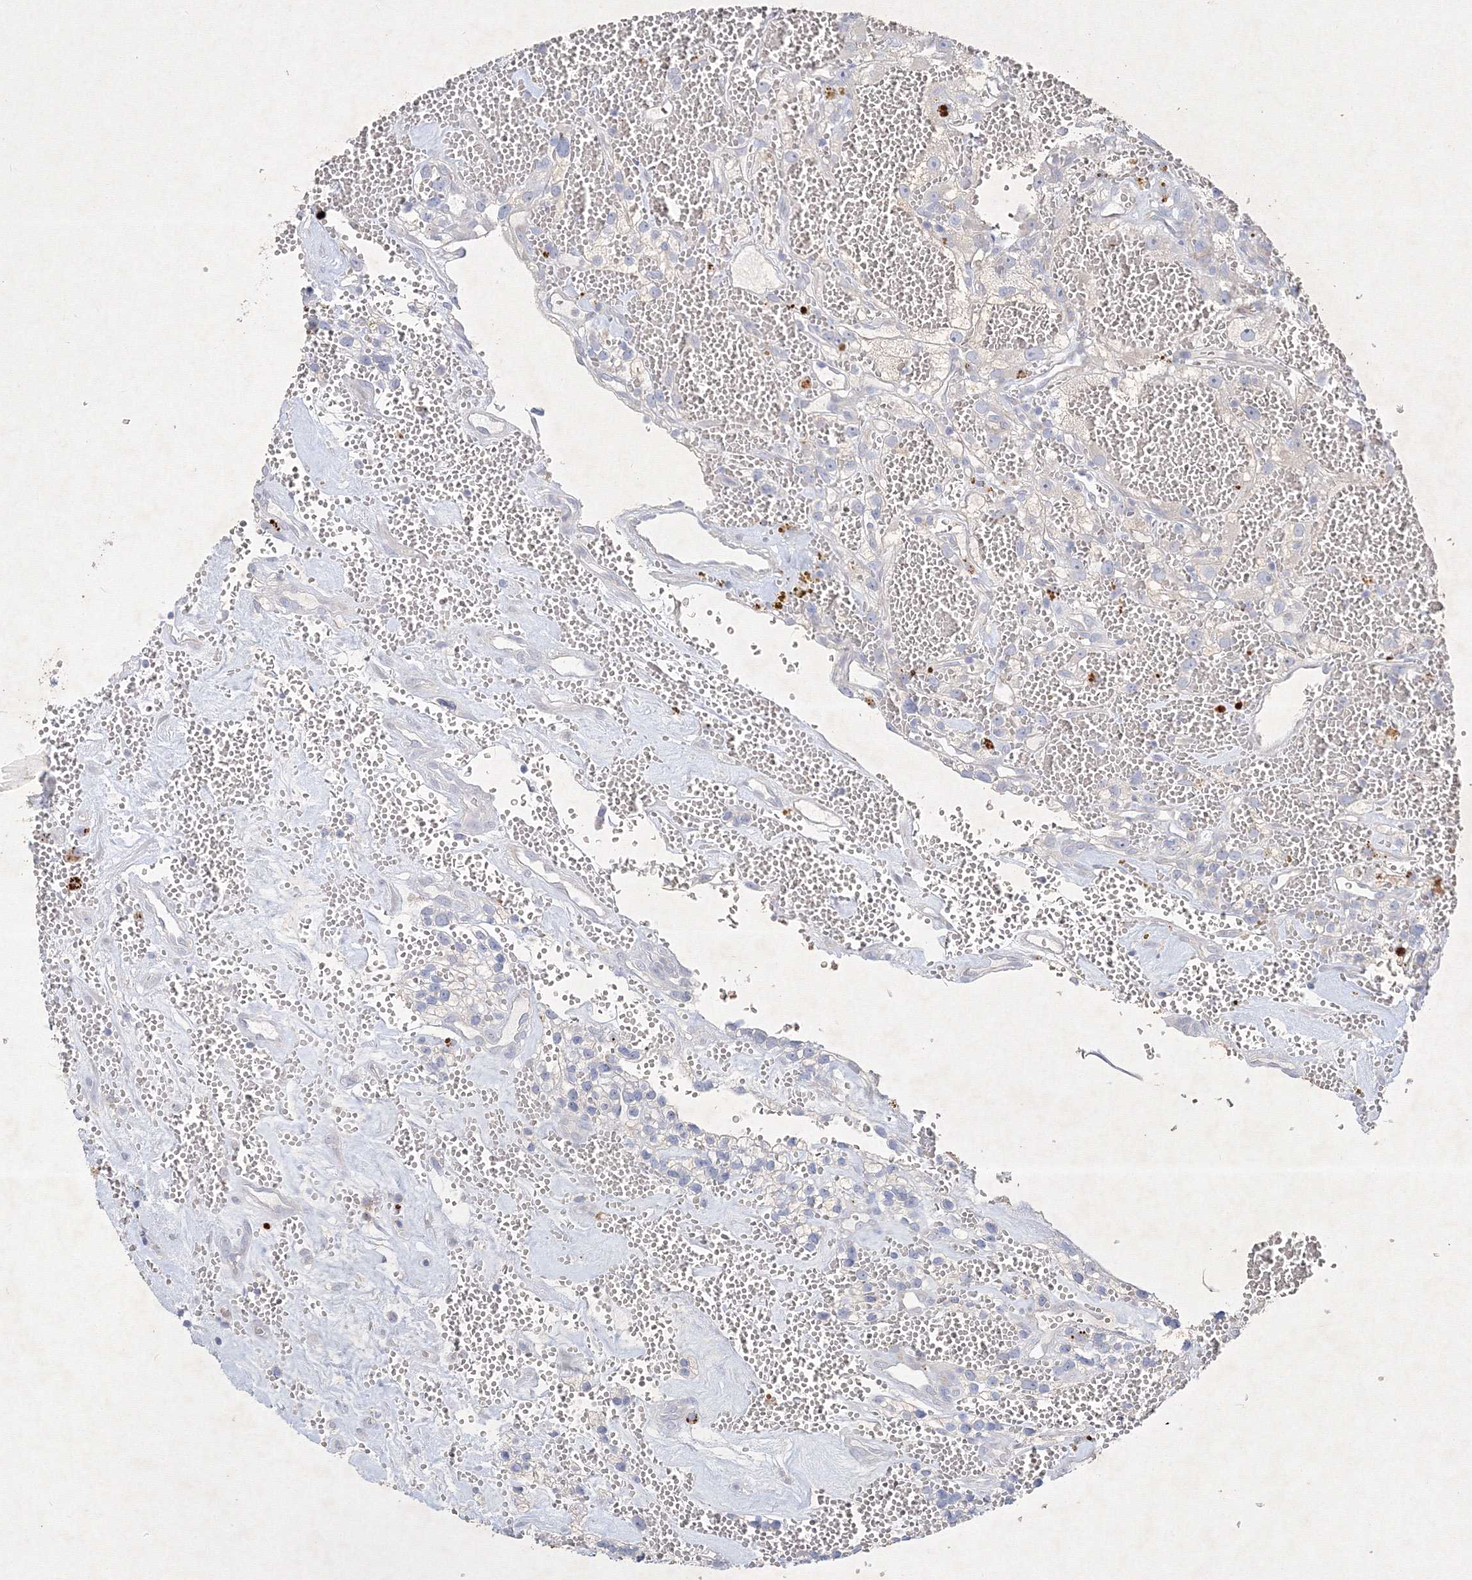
{"staining": {"intensity": "negative", "quantity": "none", "location": "none"}, "tissue": "renal cancer", "cell_type": "Tumor cells", "image_type": "cancer", "snomed": [{"axis": "morphology", "description": "Adenocarcinoma, NOS"}, {"axis": "topography", "description": "Kidney"}], "caption": "Immunohistochemistry (IHC) of renal cancer displays no expression in tumor cells.", "gene": "CXXC4", "patient": {"sex": "female", "age": 57}}